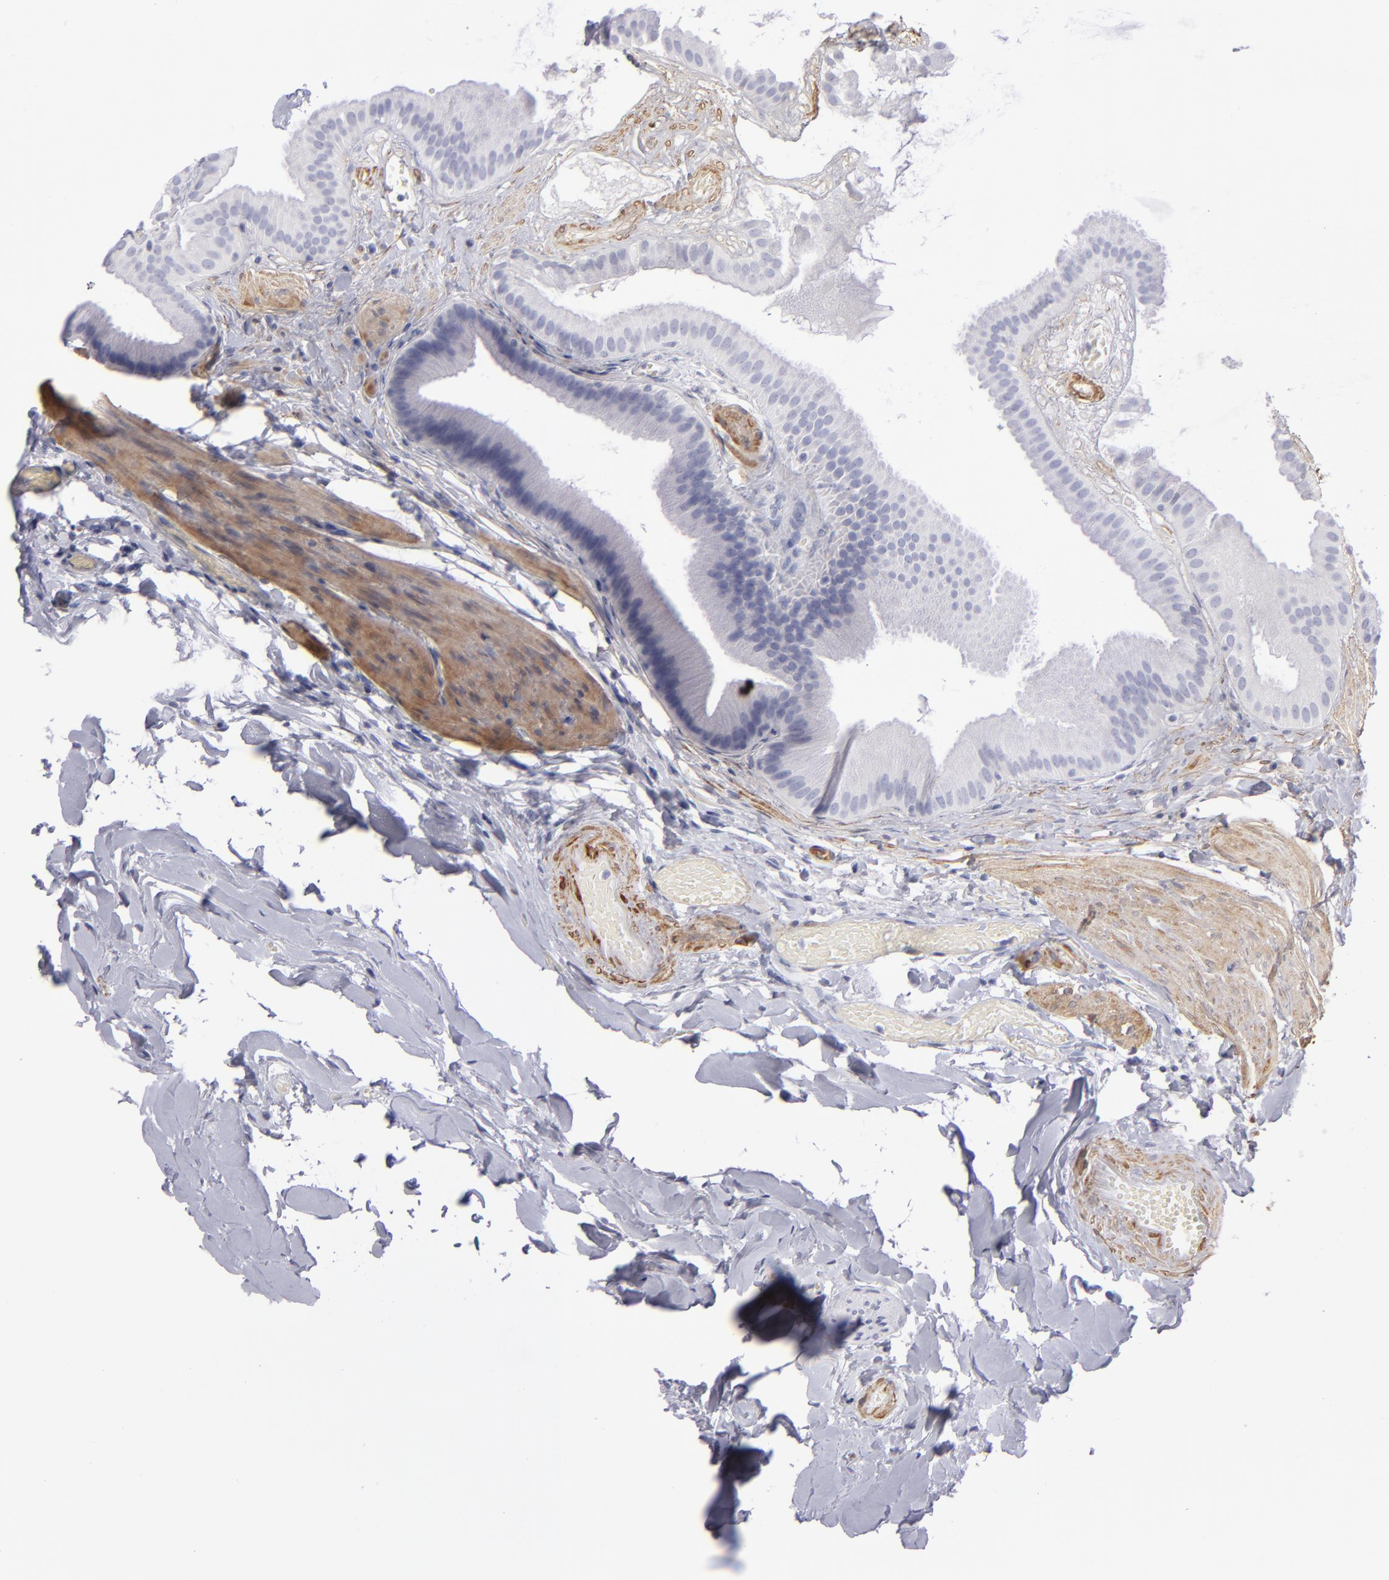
{"staining": {"intensity": "negative", "quantity": "none", "location": "none"}, "tissue": "gallbladder", "cell_type": "Glandular cells", "image_type": "normal", "snomed": [{"axis": "morphology", "description": "Normal tissue, NOS"}, {"axis": "topography", "description": "Gallbladder"}], "caption": "Immunohistochemical staining of benign human gallbladder reveals no significant staining in glandular cells. The staining was performed using DAB to visualize the protein expression in brown, while the nuclei were stained in blue with hematoxylin (Magnification: 20x).", "gene": "MYH11", "patient": {"sex": "female", "age": 63}}